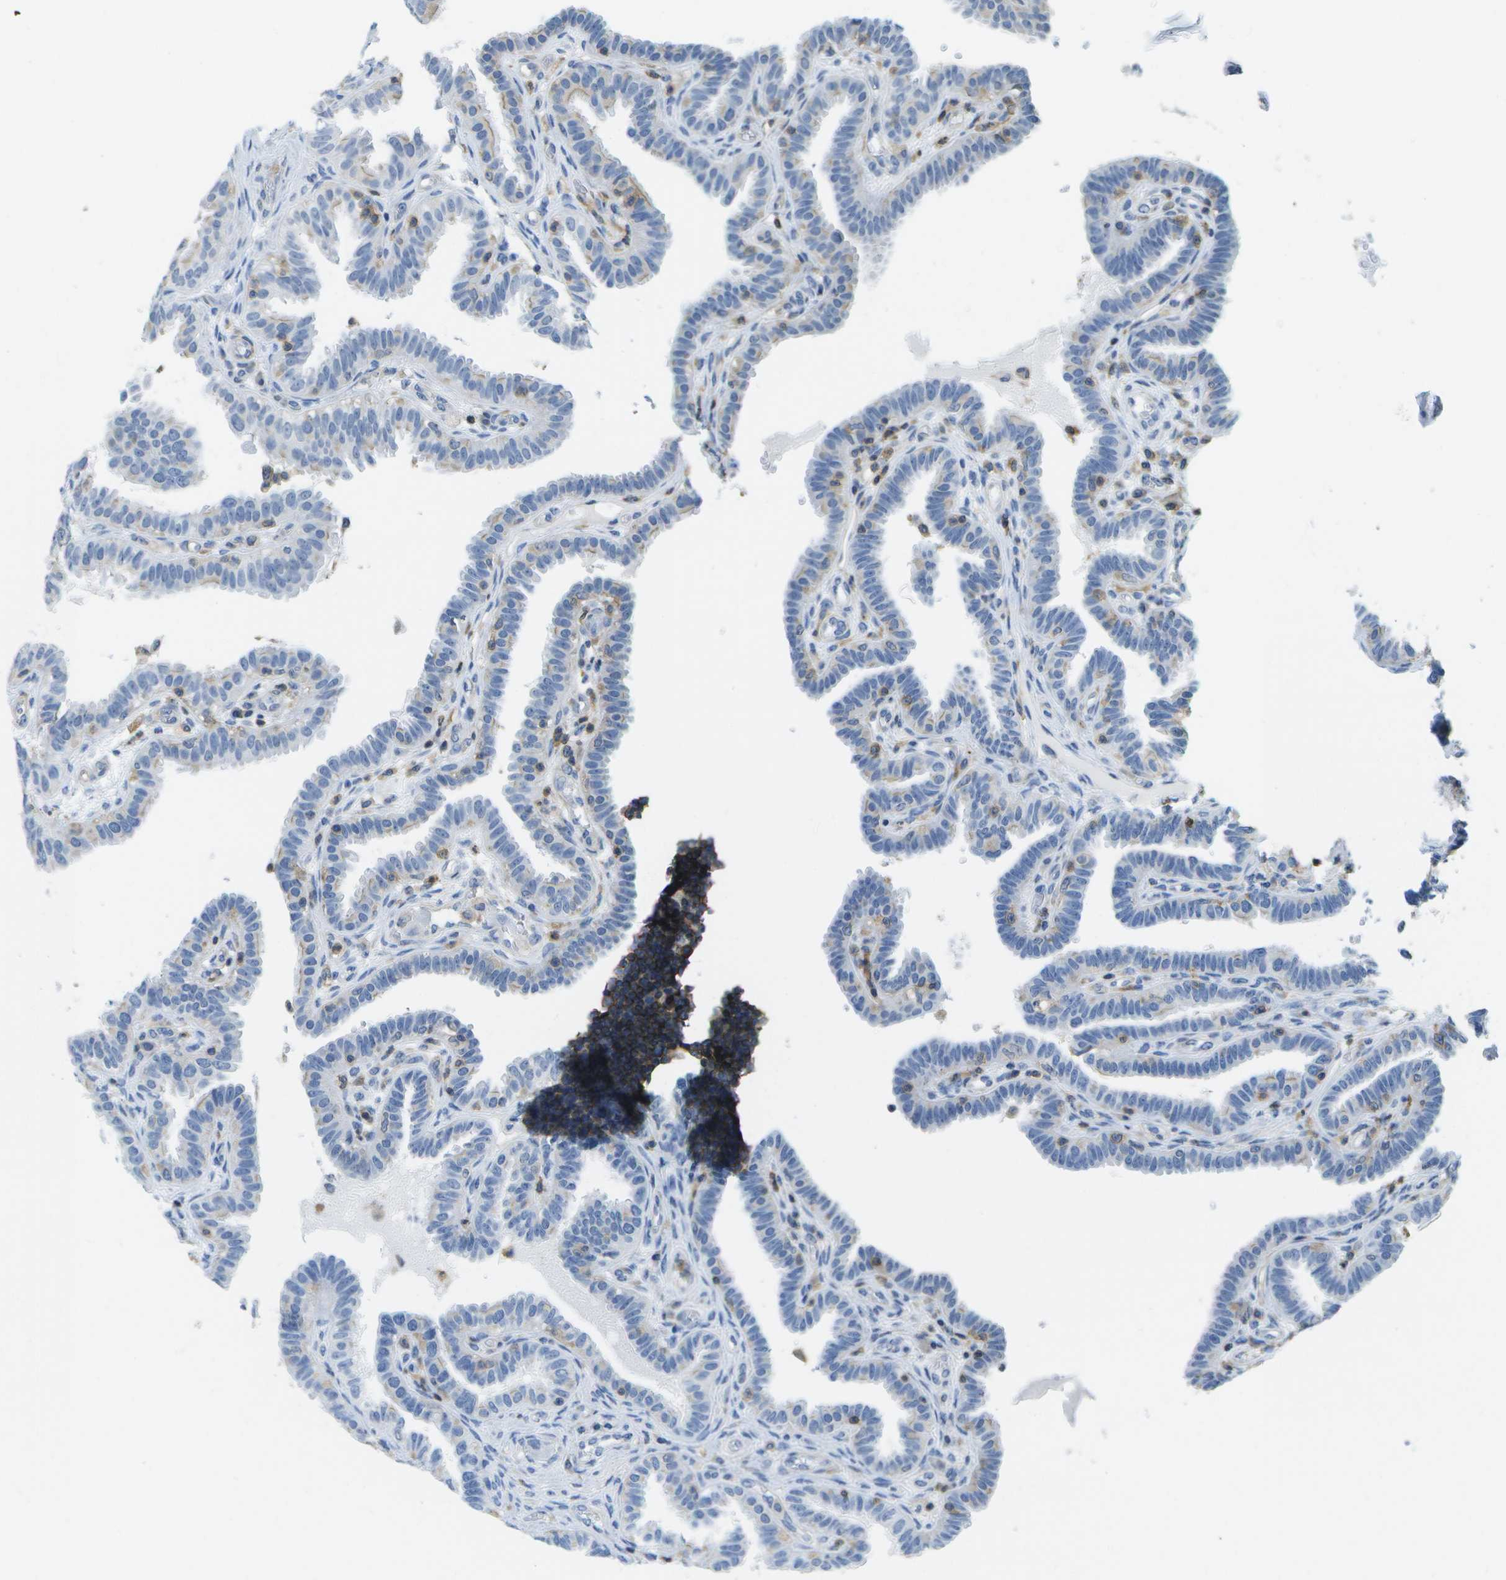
{"staining": {"intensity": "negative", "quantity": "none", "location": "none"}, "tissue": "fallopian tube", "cell_type": "Glandular cells", "image_type": "normal", "snomed": [{"axis": "morphology", "description": "Normal tissue, NOS"}, {"axis": "topography", "description": "Fallopian tube"}, {"axis": "topography", "description": "Placenta"}], "caption": "This is a image of immunohistochemistry staining of unremarkable fallopian tube, which shows no expression in glandular cells.", "gene": "RCSD1", "patient": {"sex": "female", "age": 34}}